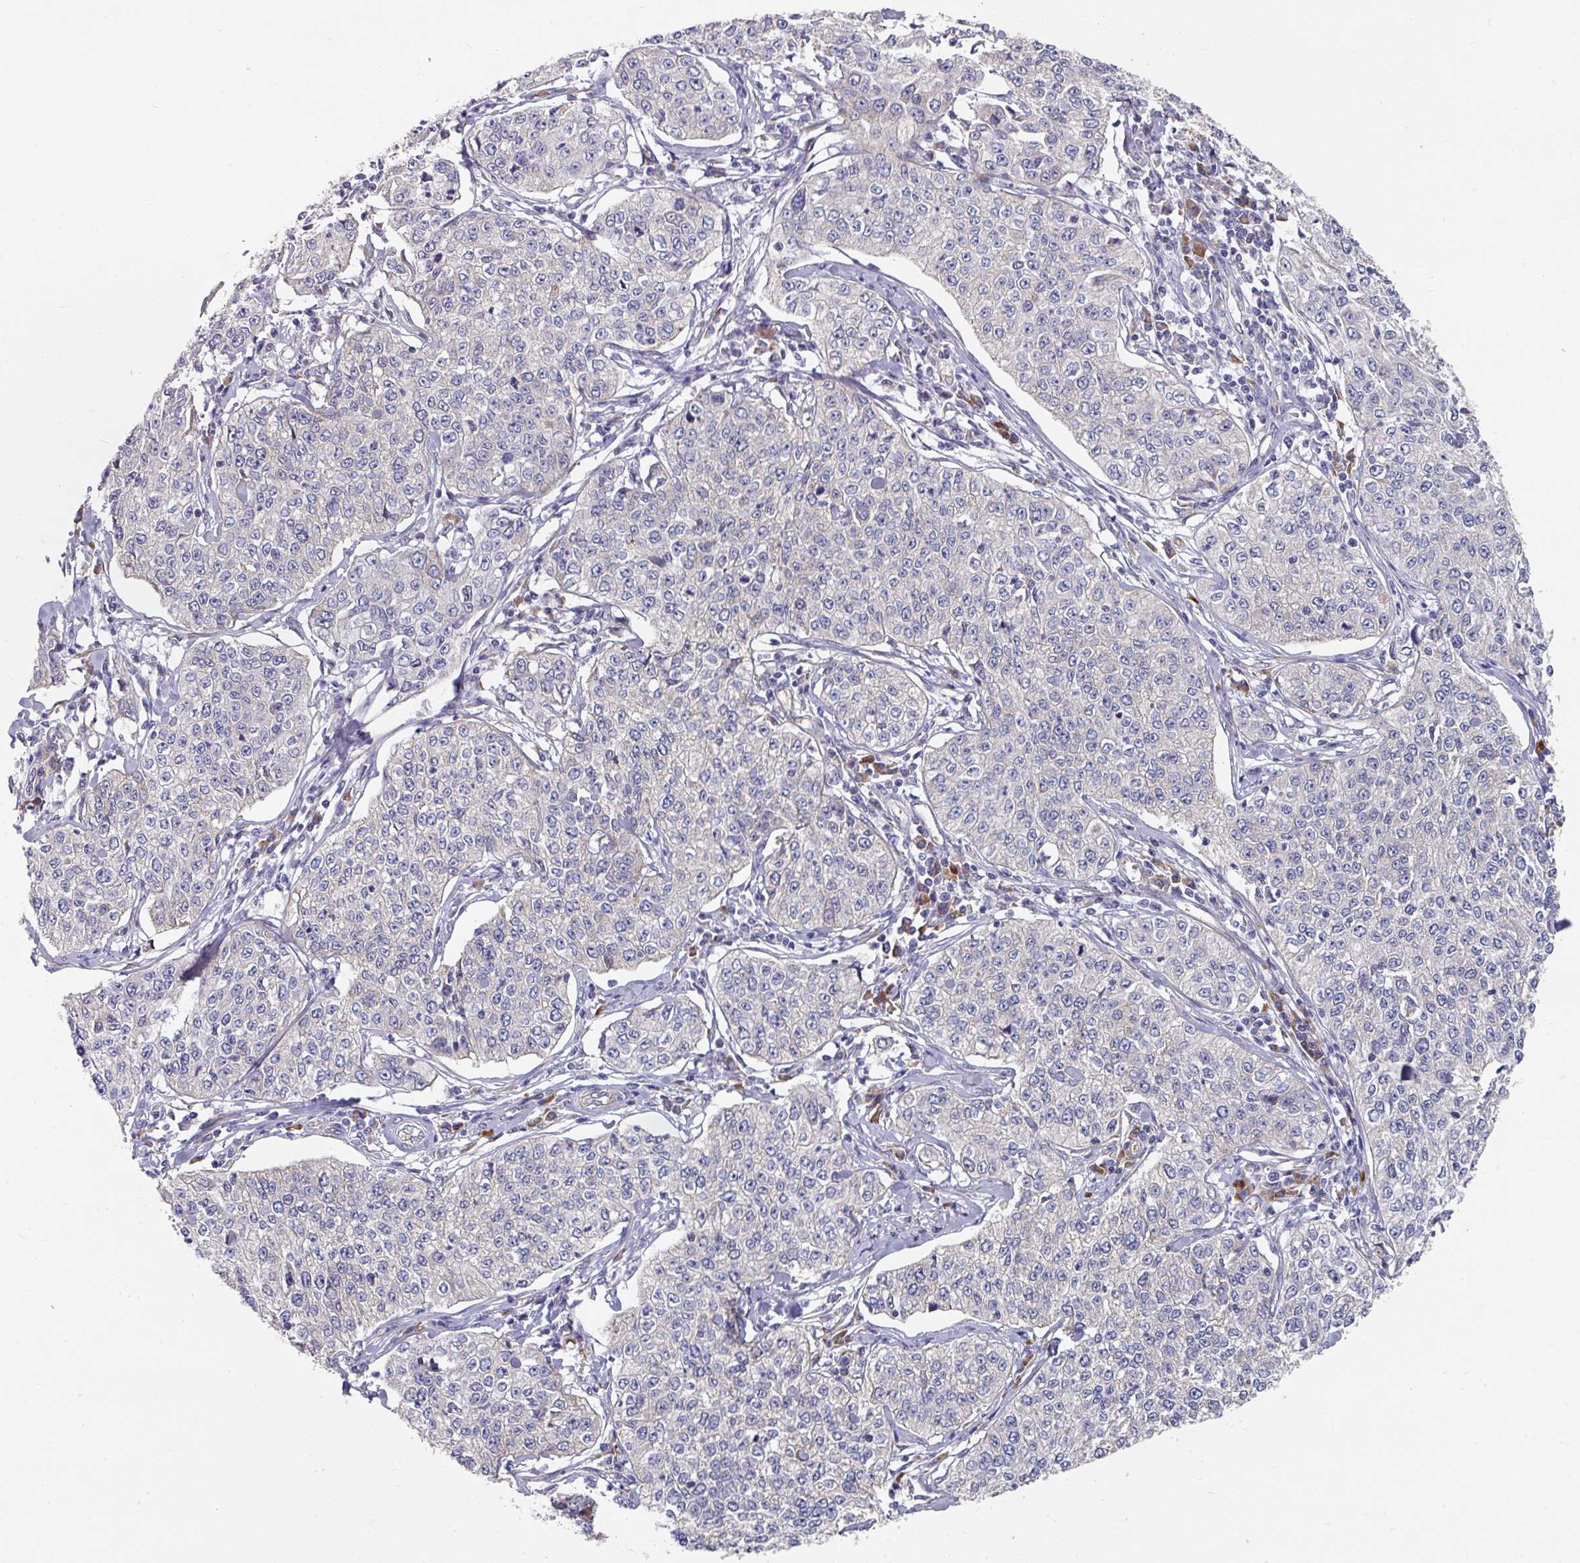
{"staining": {"intensity": "negative", "quantity": "none", "location": "none"}, "tissue": "cervical cancer", "cell_type": "Tumor cells", "image_type": "cancer", "snomed": [{"axis": "morphology", "description": "Squamous cell carcinoma, NOS"}, {"axis": "topography", "description": "Cervix"}], "caption": "There is no significant positivity in tumor cells of squamous cell carcinoma (cervical).", "gene": "PYROXD2", "patient": {"sex": "female", "age": 35}}